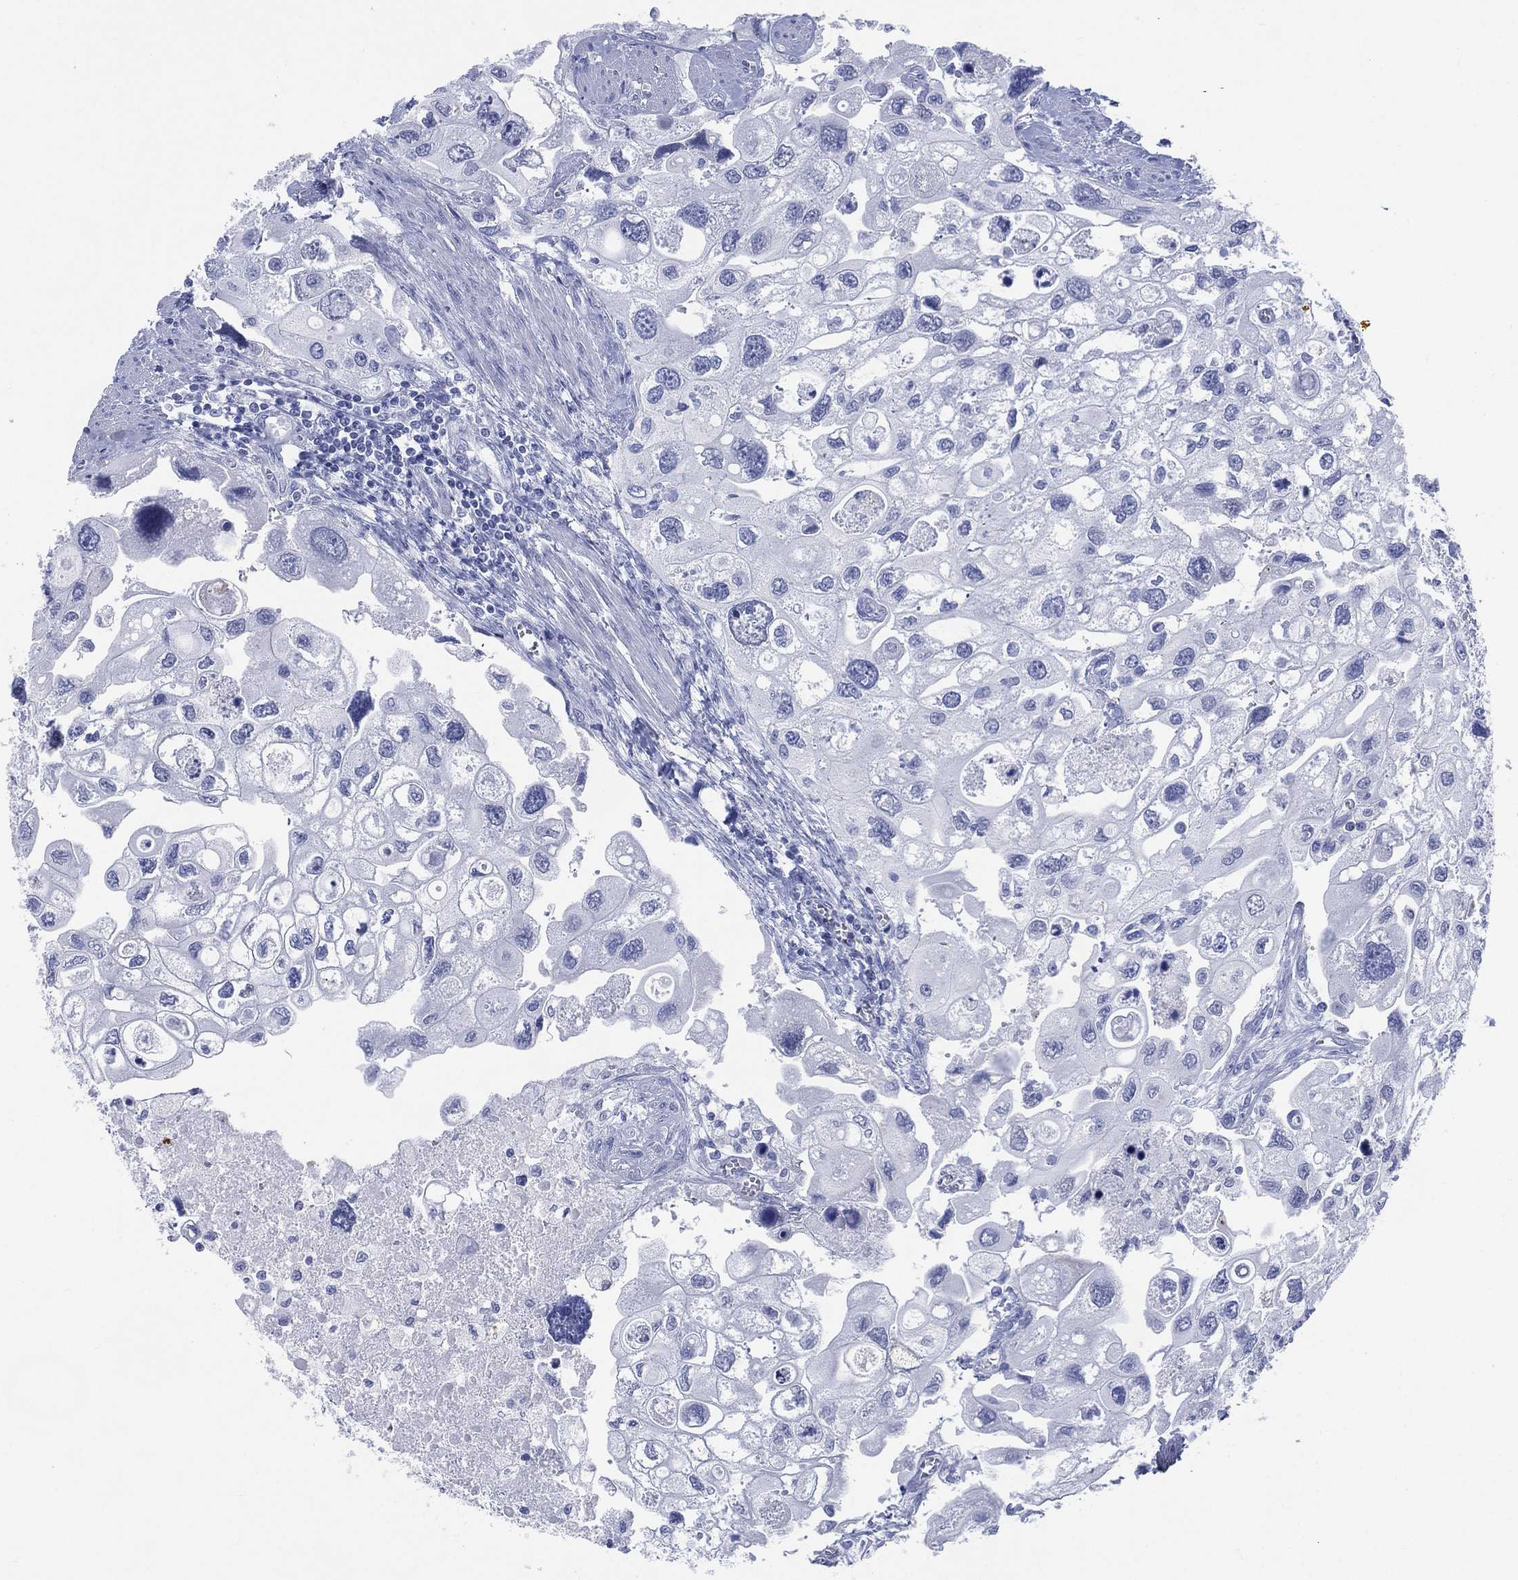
{"staining": {"intensity": "negative", "quantity": "none", "location": "none"}, "tissue": "urothelial cancer", "cell_type": "Tumor cells", "image_type": "cancer", "snomed": [{"axis": "morphology", "description": "Urothelial carcinoma, High grade"}, {"axis": "topography", "description": "Urinary bladder"}], "caption": "Urothelial carcinoma (high-grade) was stained to show a protein in brown. There is no significant staining in tumor cells.", "gene": "TMEM247", "patient": {"sex": "male", "age": 59}}